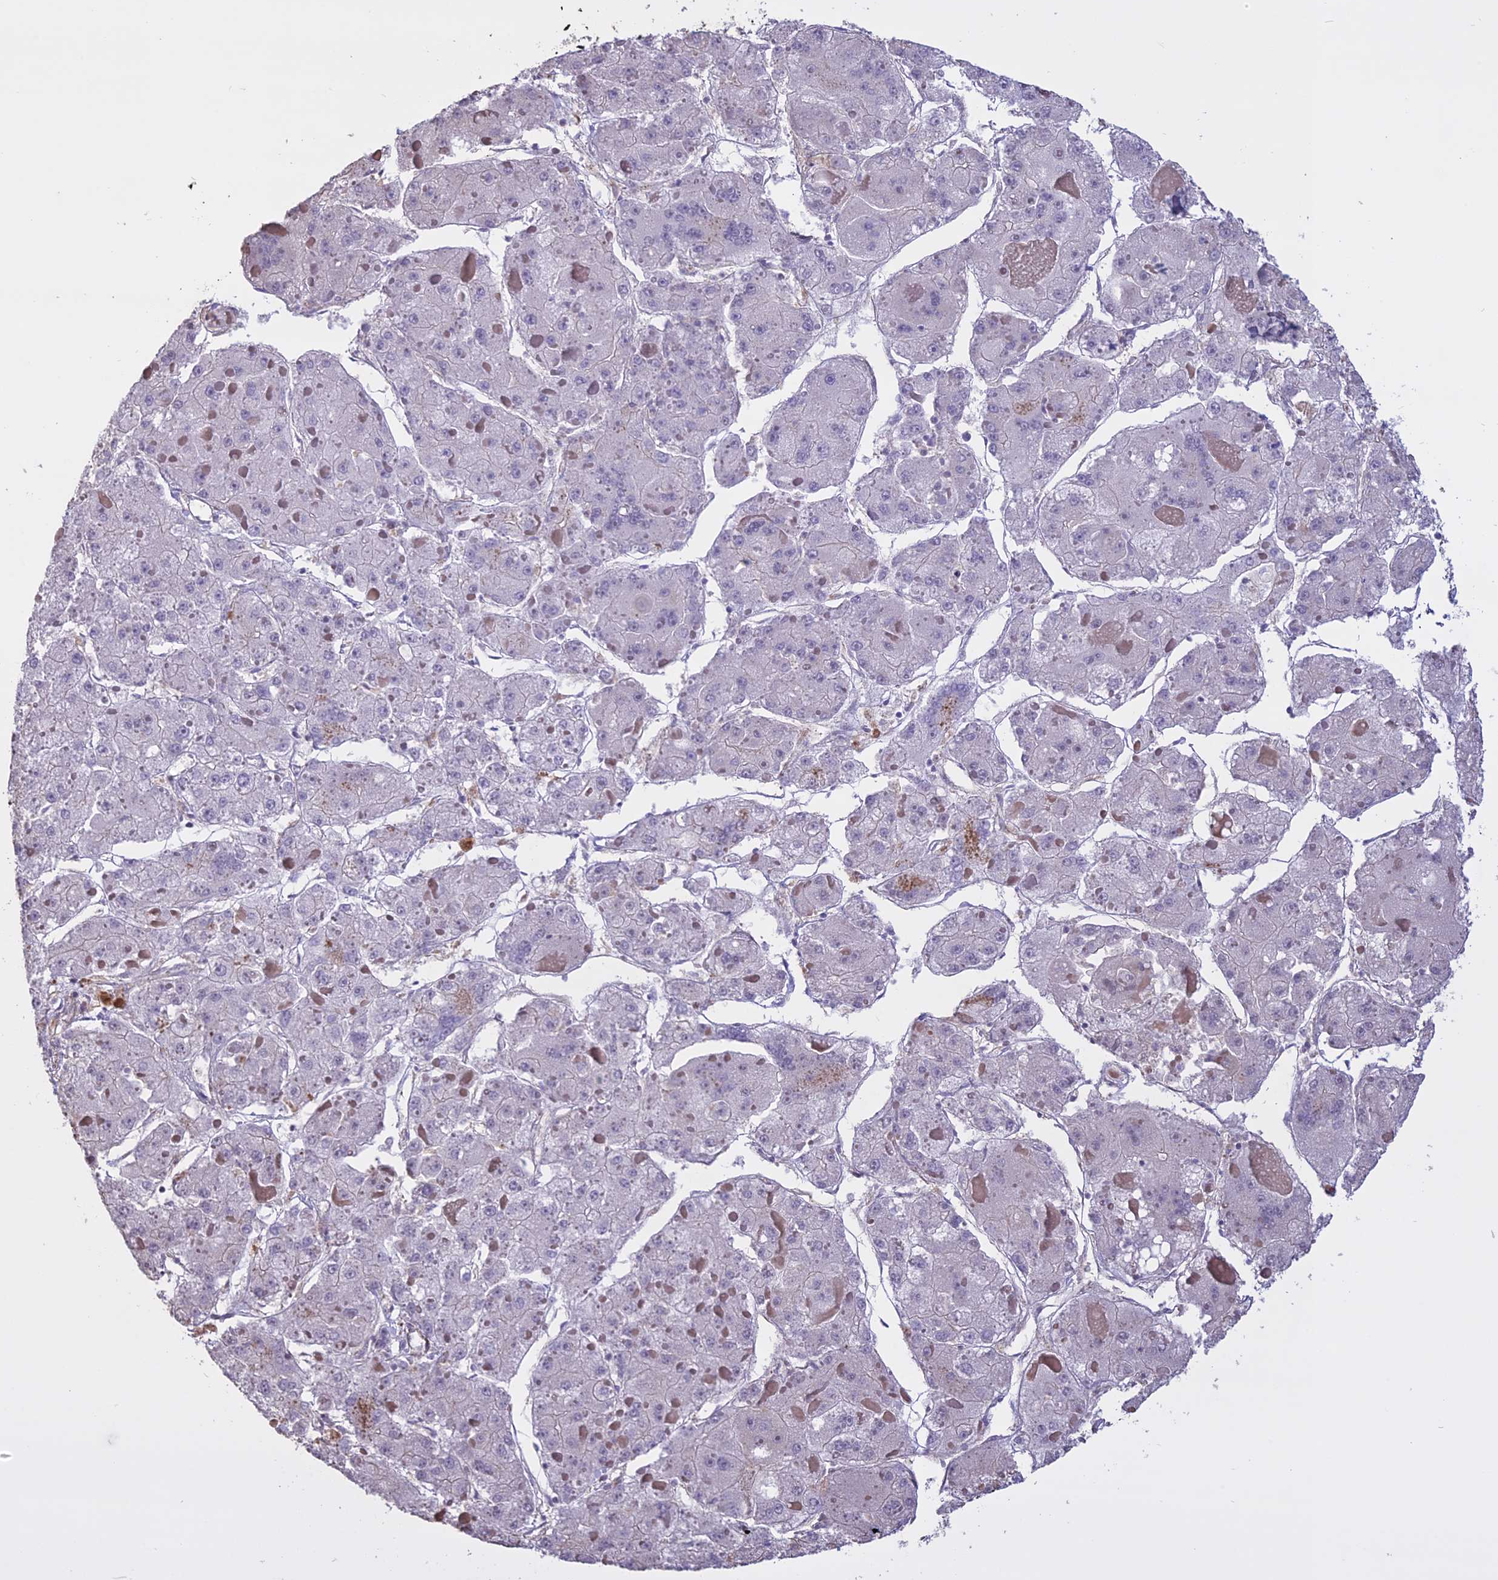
{"staining": {"intensity": "negative", "quantity": "none", "location": "none"}, "tissue": "liver cancer", "cell_type": "Tumor cells", "image_type": "cancer", "snomed": [{"axis": "morphology", "description": "Carcinoma, Hepatocellular, NOS"}, {"axis": "topography", "description": "Liver"}], "caption": "Hepatocellular carcinoma (liver) stained for a protein using immunohistochemistry (IHC) shows no expression tumor cells.", "gene": "CCDC148", "patient": {"sex": "female", "age": 73}}